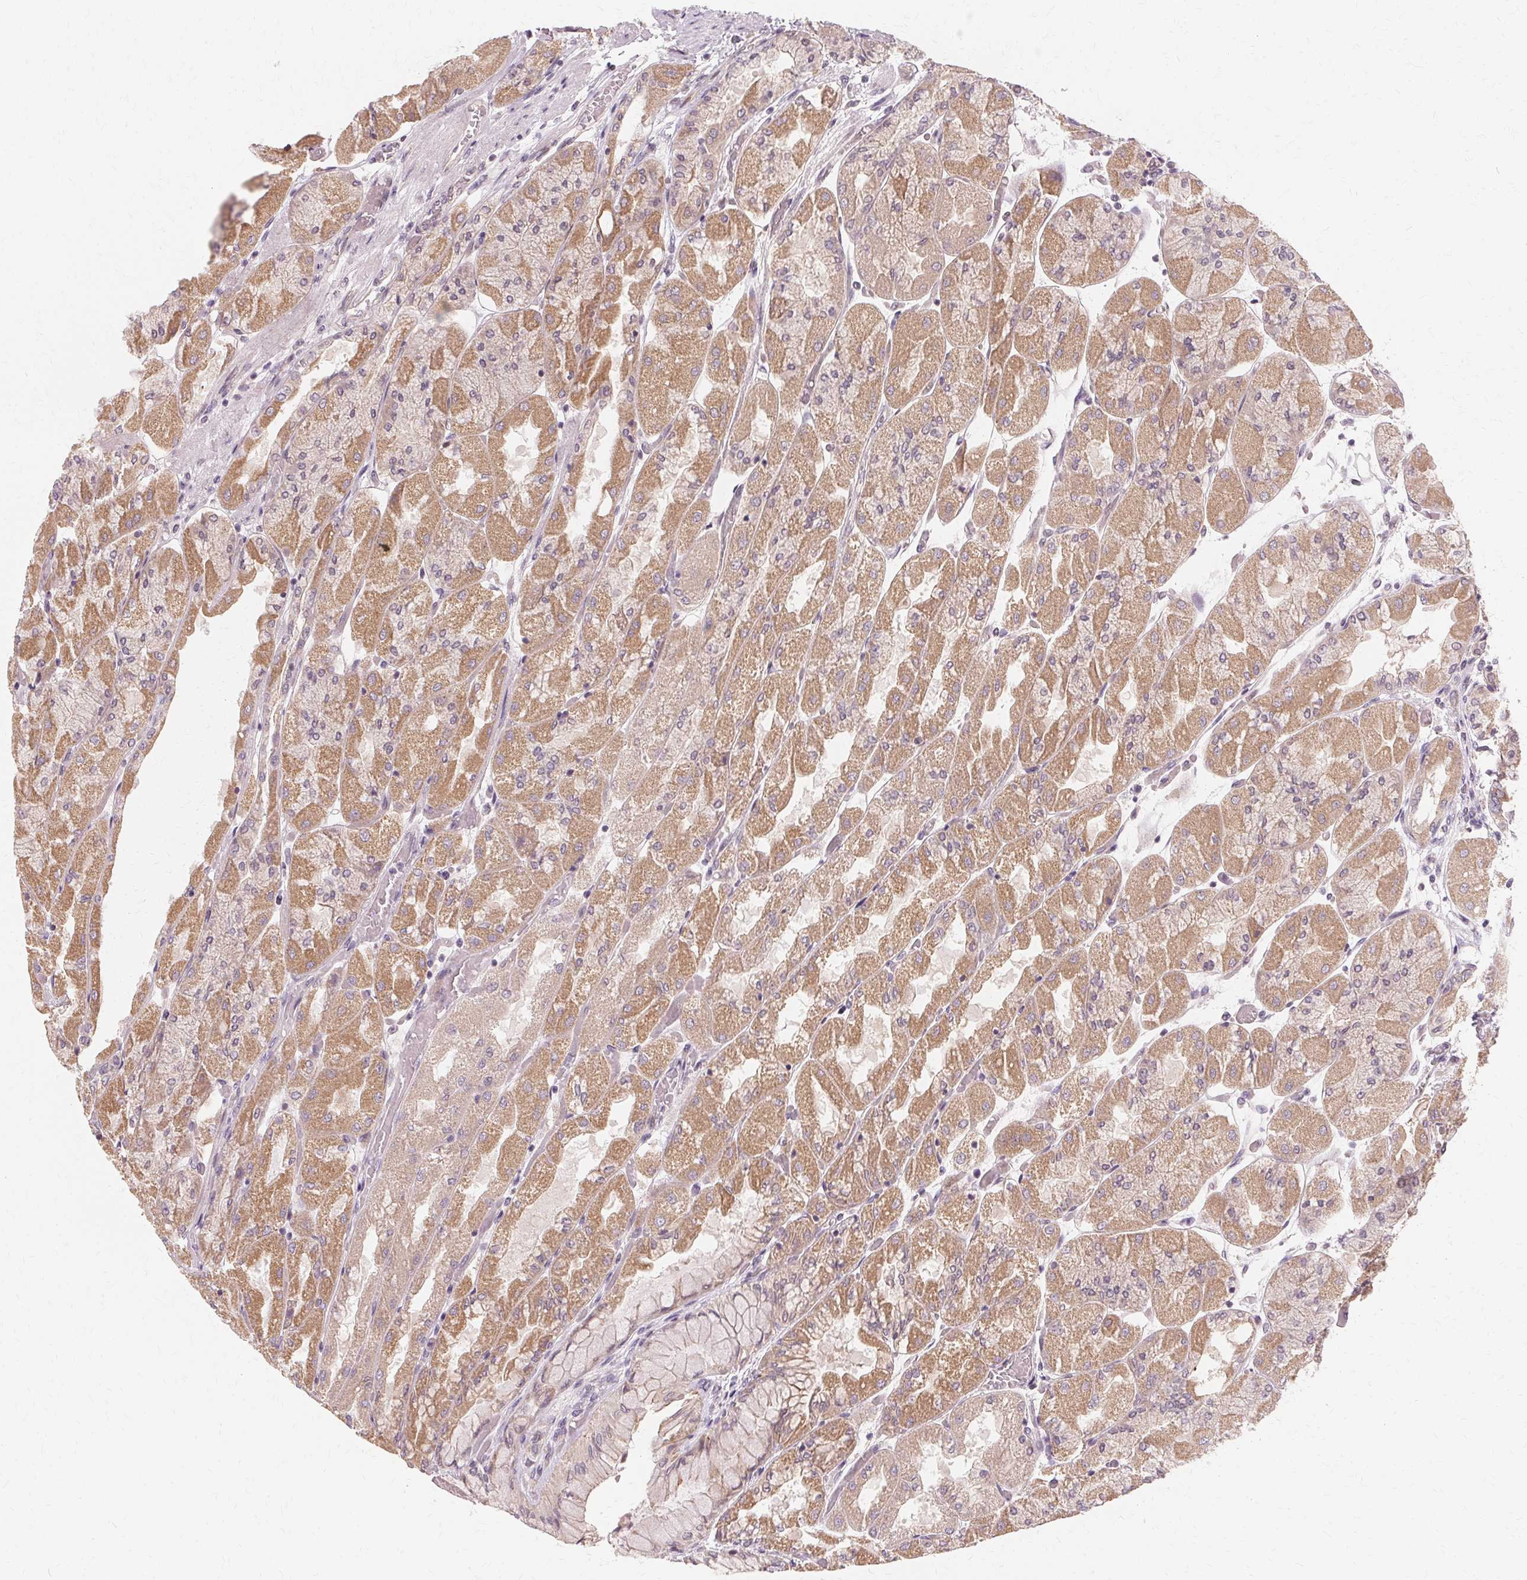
{"staining": {"intensity": "moderate", "quantity": "25%-75%", "location": "cytoplasmic/membranous"}, "tissue": "stomach", "cell_type": "Glandular cells", "image_type": "normal", "snomed": [{"axis": "morphology", "description": "Normal tissue, NOS"}, {"axis": "topography", "description": "Stomach"}], "caption": "The immunohistochemical stain highlights moderate cytoplasmic/membranous expression in glandular cells of normal stomach.", "gene": "USP8", "patient": {"sex": "female", "age": 61}}